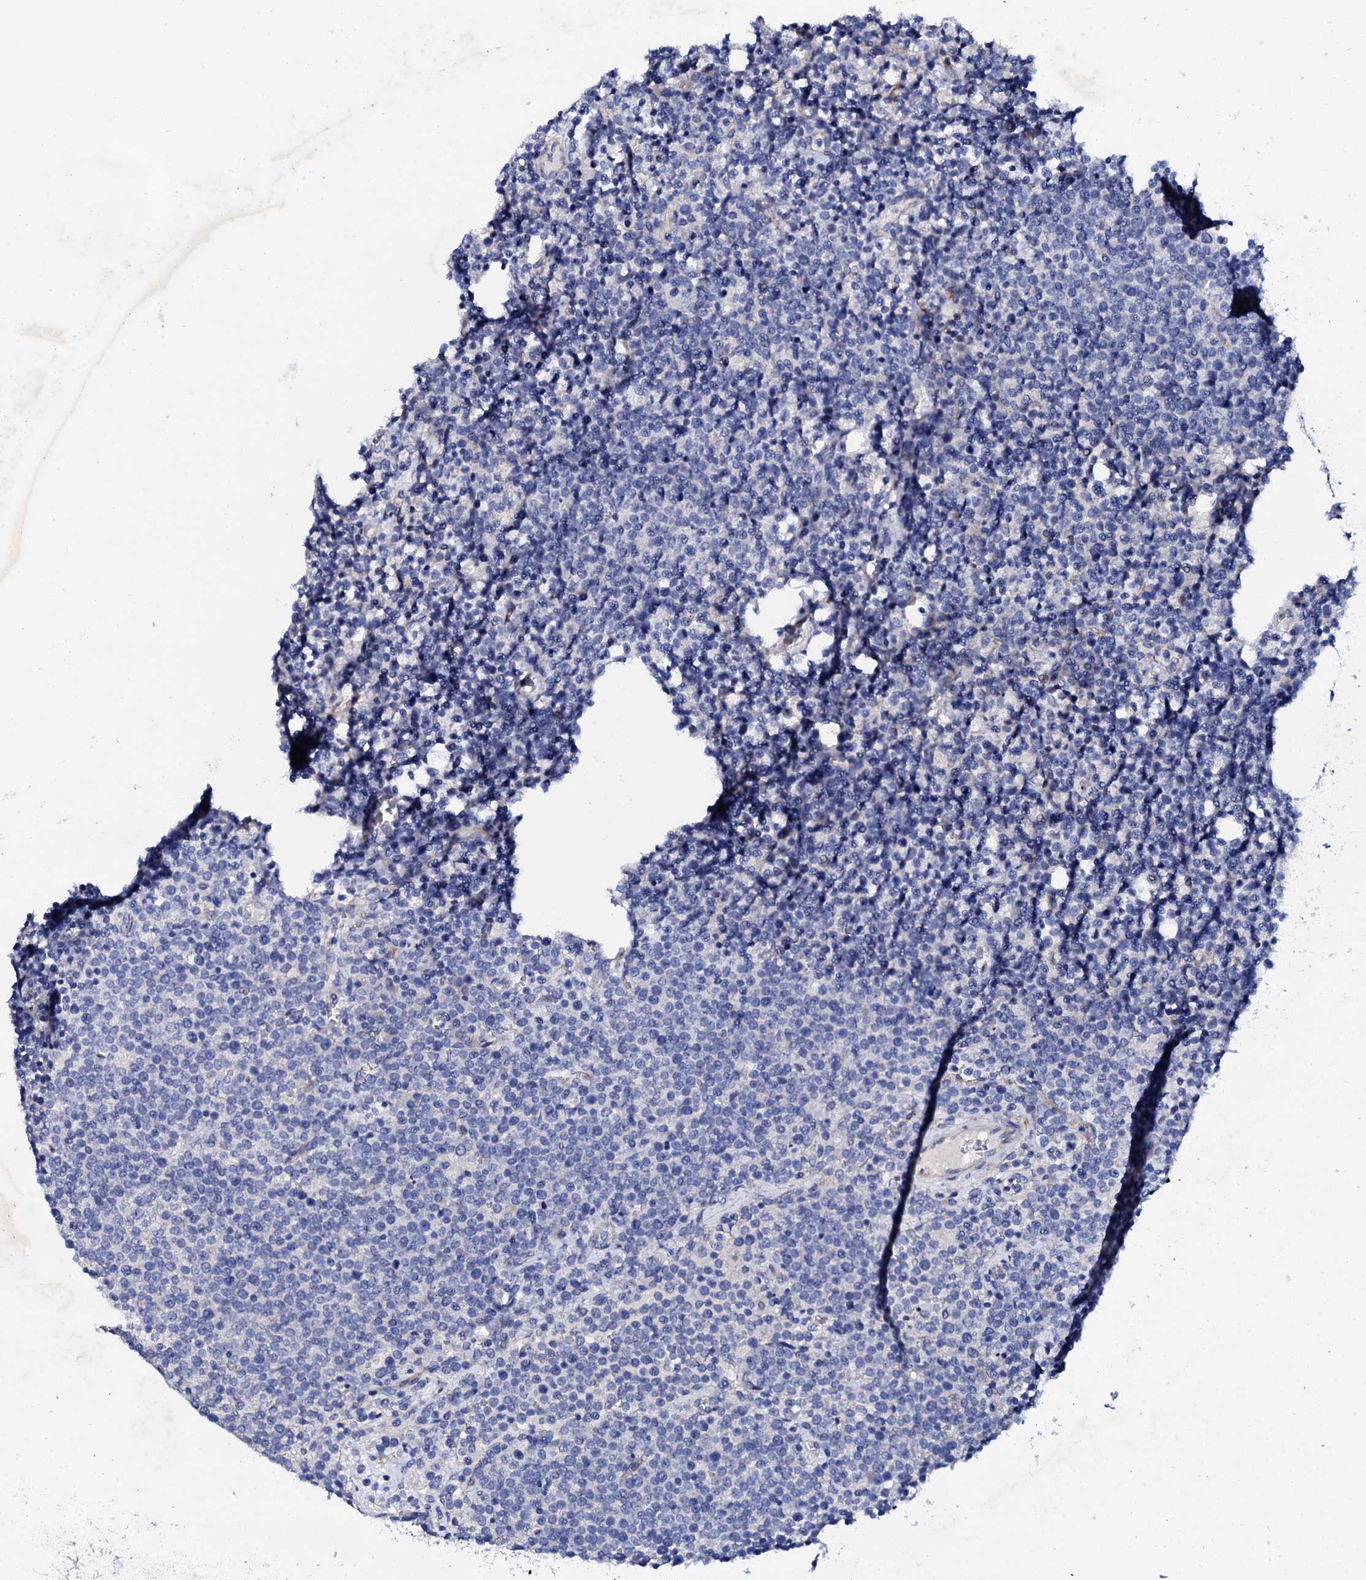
{"staining": {"intensity": "negative", "quantity": "none", "location": "none"}, "tissue": "lymphoma", "cell_type": "Tumor cells", "image_type": "cancer", "snomed": [{"axis": "morphology", "description": "Malignant lymphoma, non-Hodgkin's type, High grade"}, {"axis": "topography", "description": "Lymph node"}], "caption": "Histopathology image shows no protein expression in tumor cells of high-grade malignant lymphoma, non-Hodgkin's type tissue.", "gene": "TRDN", "patient": {"sex": "male", "age": 61}}